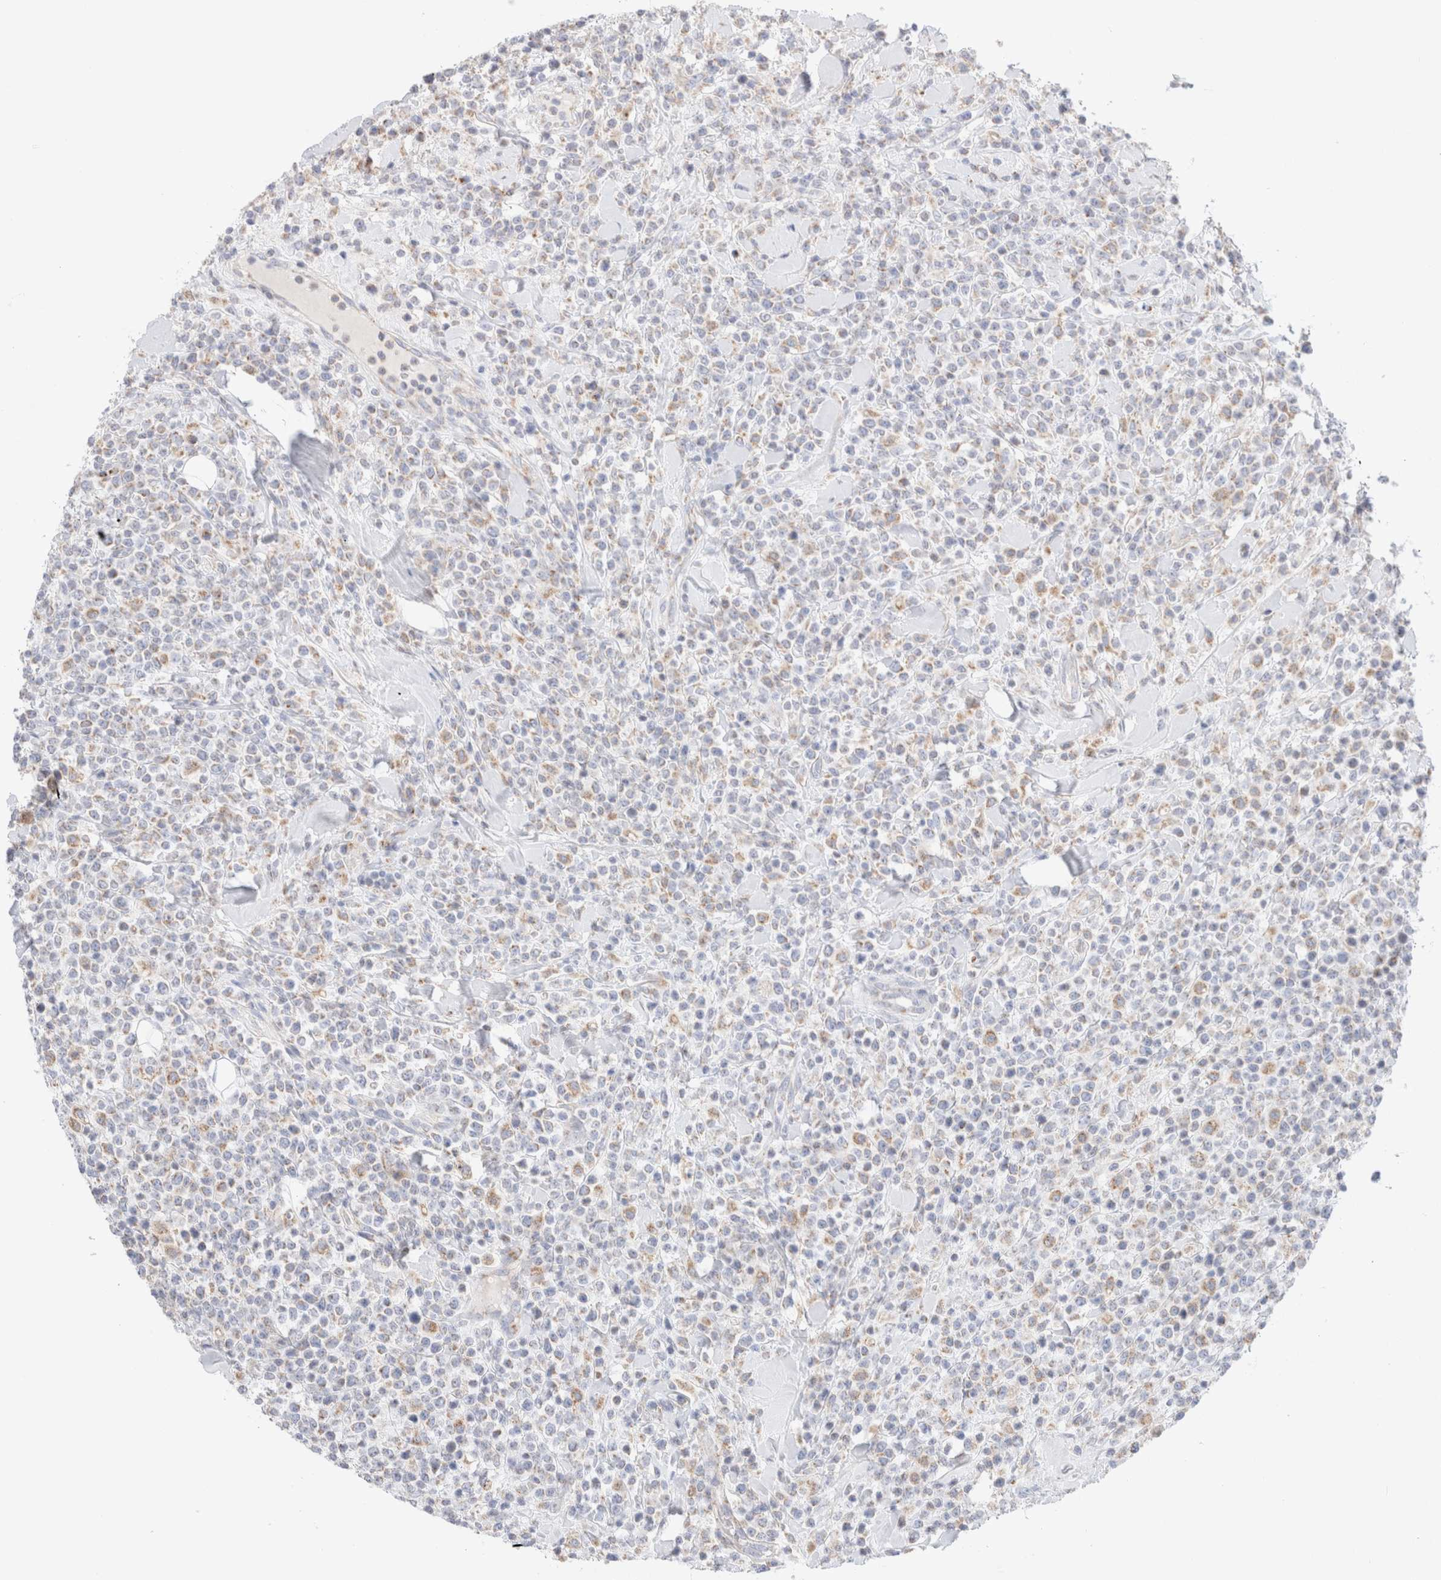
{"staining": {"intensity": "weak", "quantity": "25%-75%", "location": "cytoplasmic/membranous"}, "tissue": "lymphoma", "cell_type": "Tumor cells", "image_type": "cancer", "snomed": [{"axis": "morphology", "description": "Malignant lymphoma, non-Hodgkin's type, High grade"}, {"axis": "topography", "description": "Colon"}], "caption": "DAB immunohistochemical staining of lymphoma demonstrates weak cytoplasmic/membranous protein expression in approximately 25%-75% of tumor cells.", "gene": "ATP6V1C1", "patient": {"sex": "female", "age": 53}}